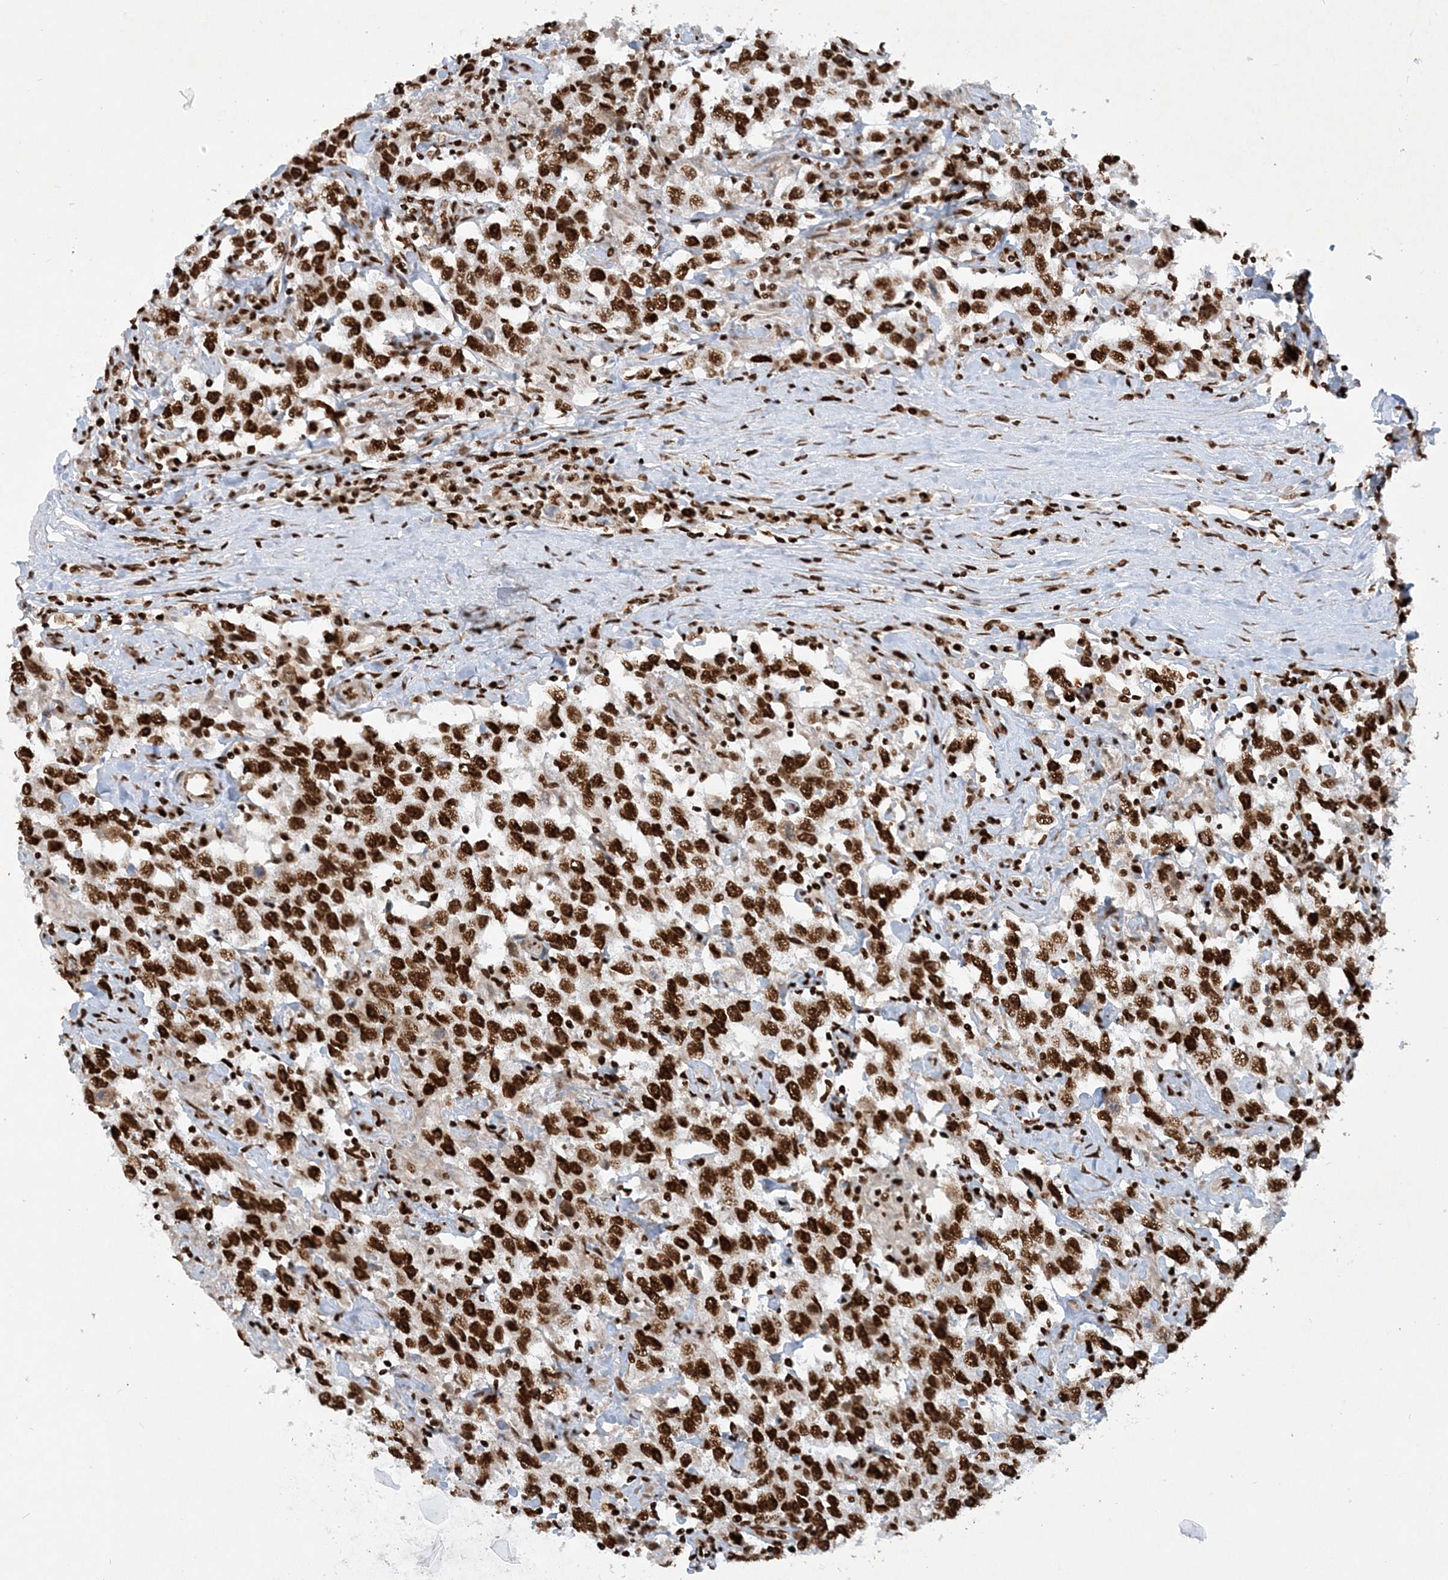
{"staining": {"intensity": "strong", "quantity": ">75%", "location": "nuclear"}, "tissue": "testis cancer", "cell_type": "Tumor cells", "image_type": "cancer", "snomed": [{"axis": "morphology", "description": "Seminoma, NOS"}, {"axis": "topography", "description": "Testis"}], "caption": "Seminoma (testis) stained with a protein marker reveals strong staining in tumor cells.", "gene": "DELE1", "patient": {"sex": "male", "age": 41}}